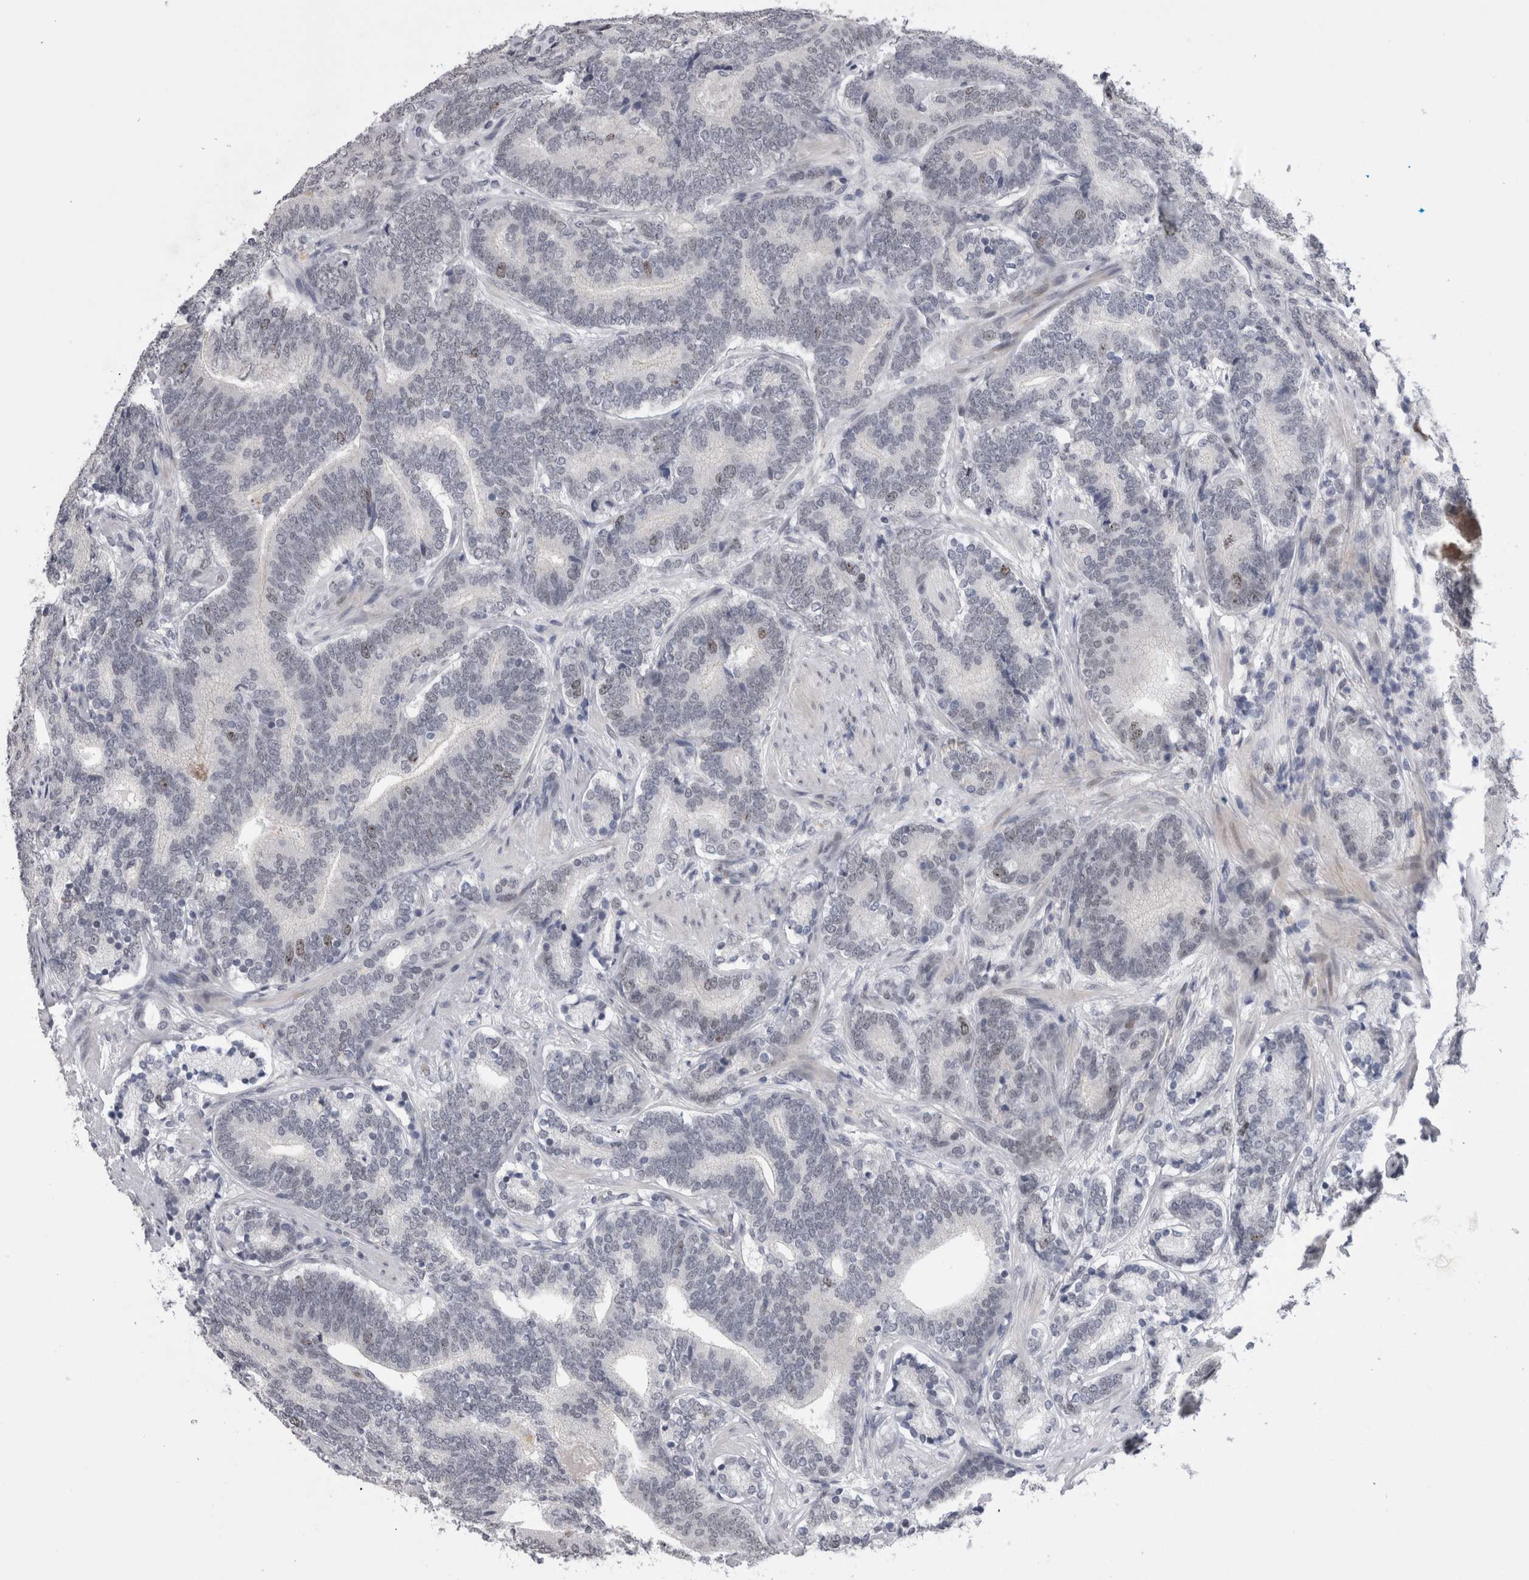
{"staining": {"intensity": "negative", "quantity": "none", "location": "none"}, "tissue": "prostate cancer", "cell_type": "Tumor cells", "image_type": "cancer", "snomed": [{"axis": "morphology", "description": "Adenocarcinoma, High grade"}, {"axis": "topography", "description": "Prostate"}], "caption": "Prostate adenocarcinoma (high-grade) was stained to show a protein in brown. There is no significant staining in tumor cells.", "gene": "KIF18B", "patient": {"sex": "male", "age": 55}}